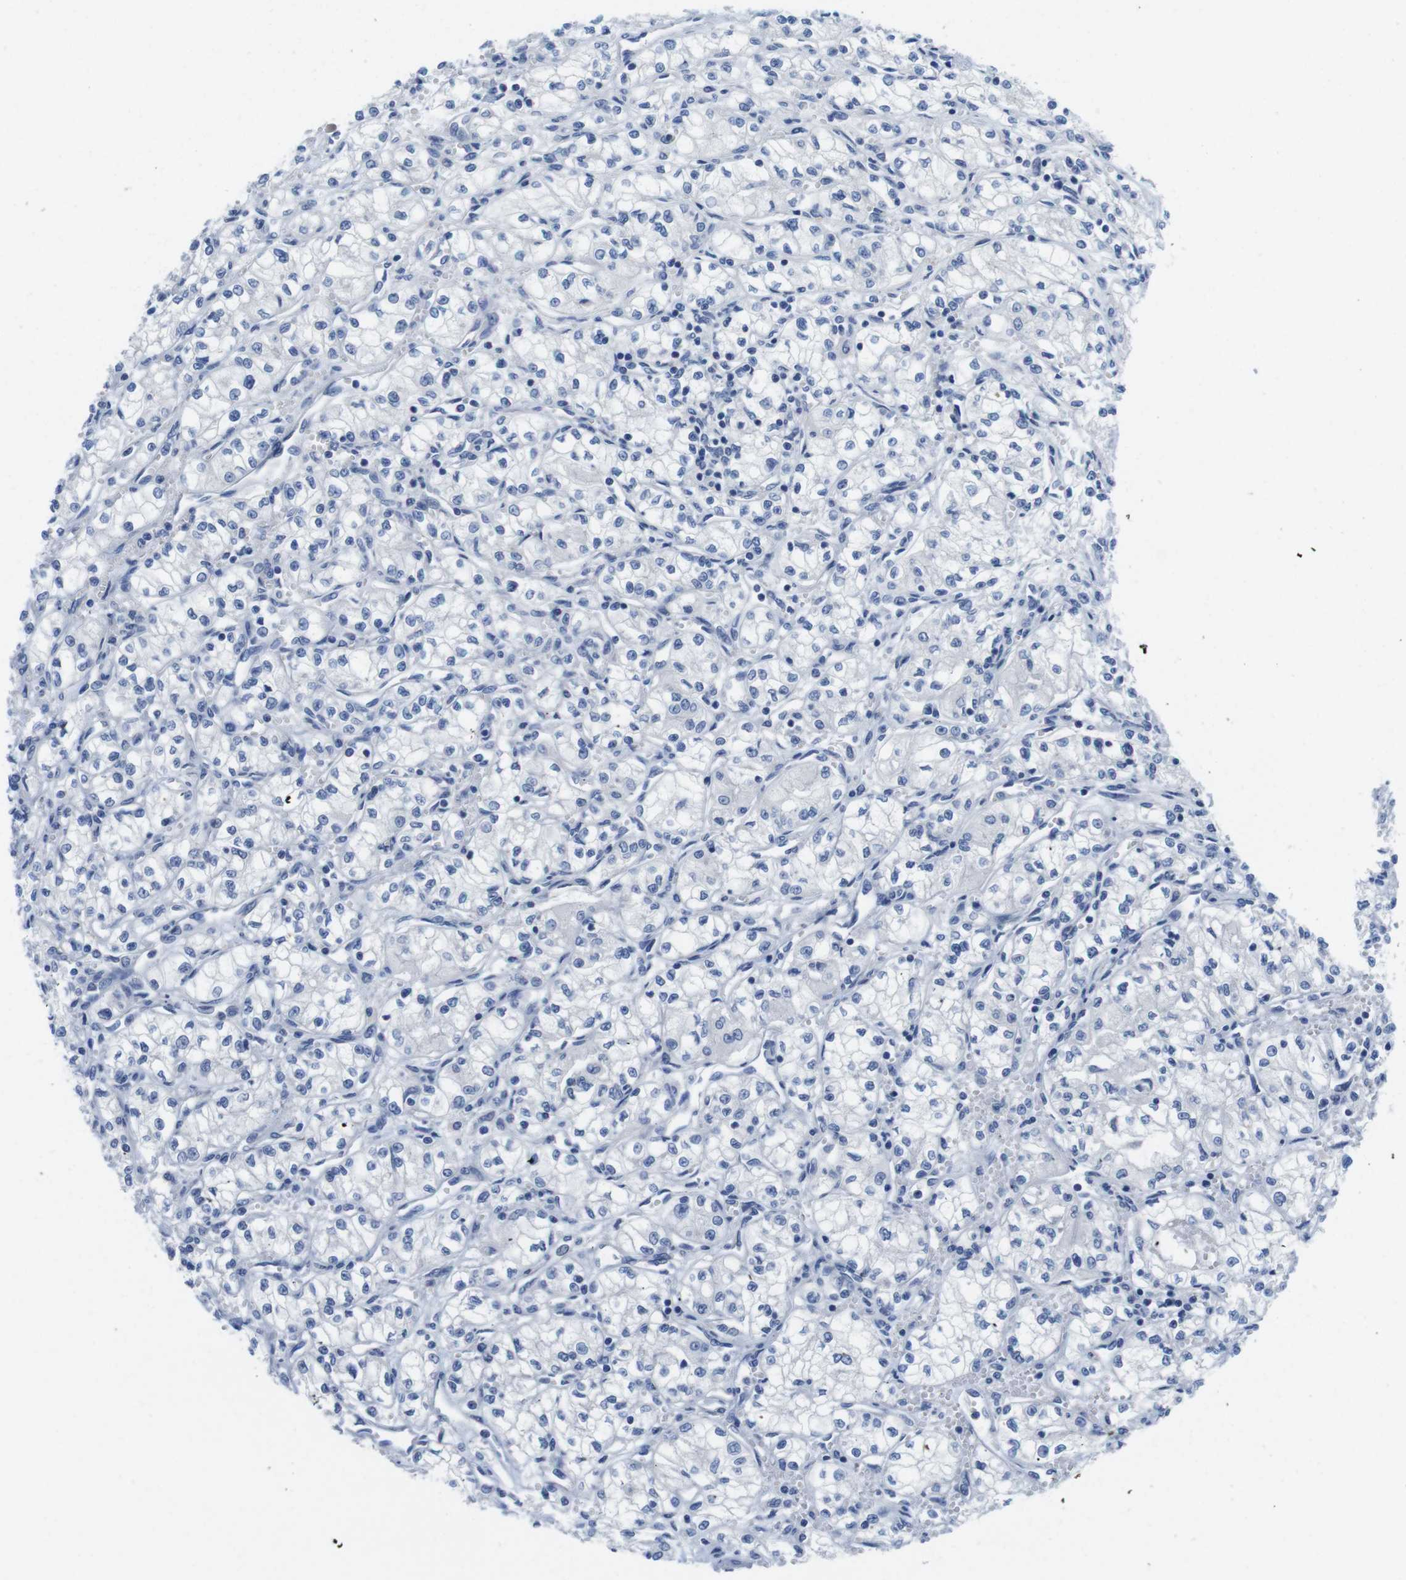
{"staining": {"intensity": "negative", "quantity": "none", "location": "none"}, "tissue": "renal cancer", "cell_type": "Tumor cells", "image_type": "cancer", "snomed": [{"axis": "morphology", "description": "Normal tissue, NOS"}, {"axis": "morphology", "description": "Adenocarcinoma, NOS"}, {"axis": "topography", "description": "Kidney"}], "caption": "This is an immunohistochemistry (IHC) histopathology image of adenocarcinoma (renal). There is no positivity in tumor cells.", "gene": "SCRIB", "patient": {"sex": "male", "age": 59}}